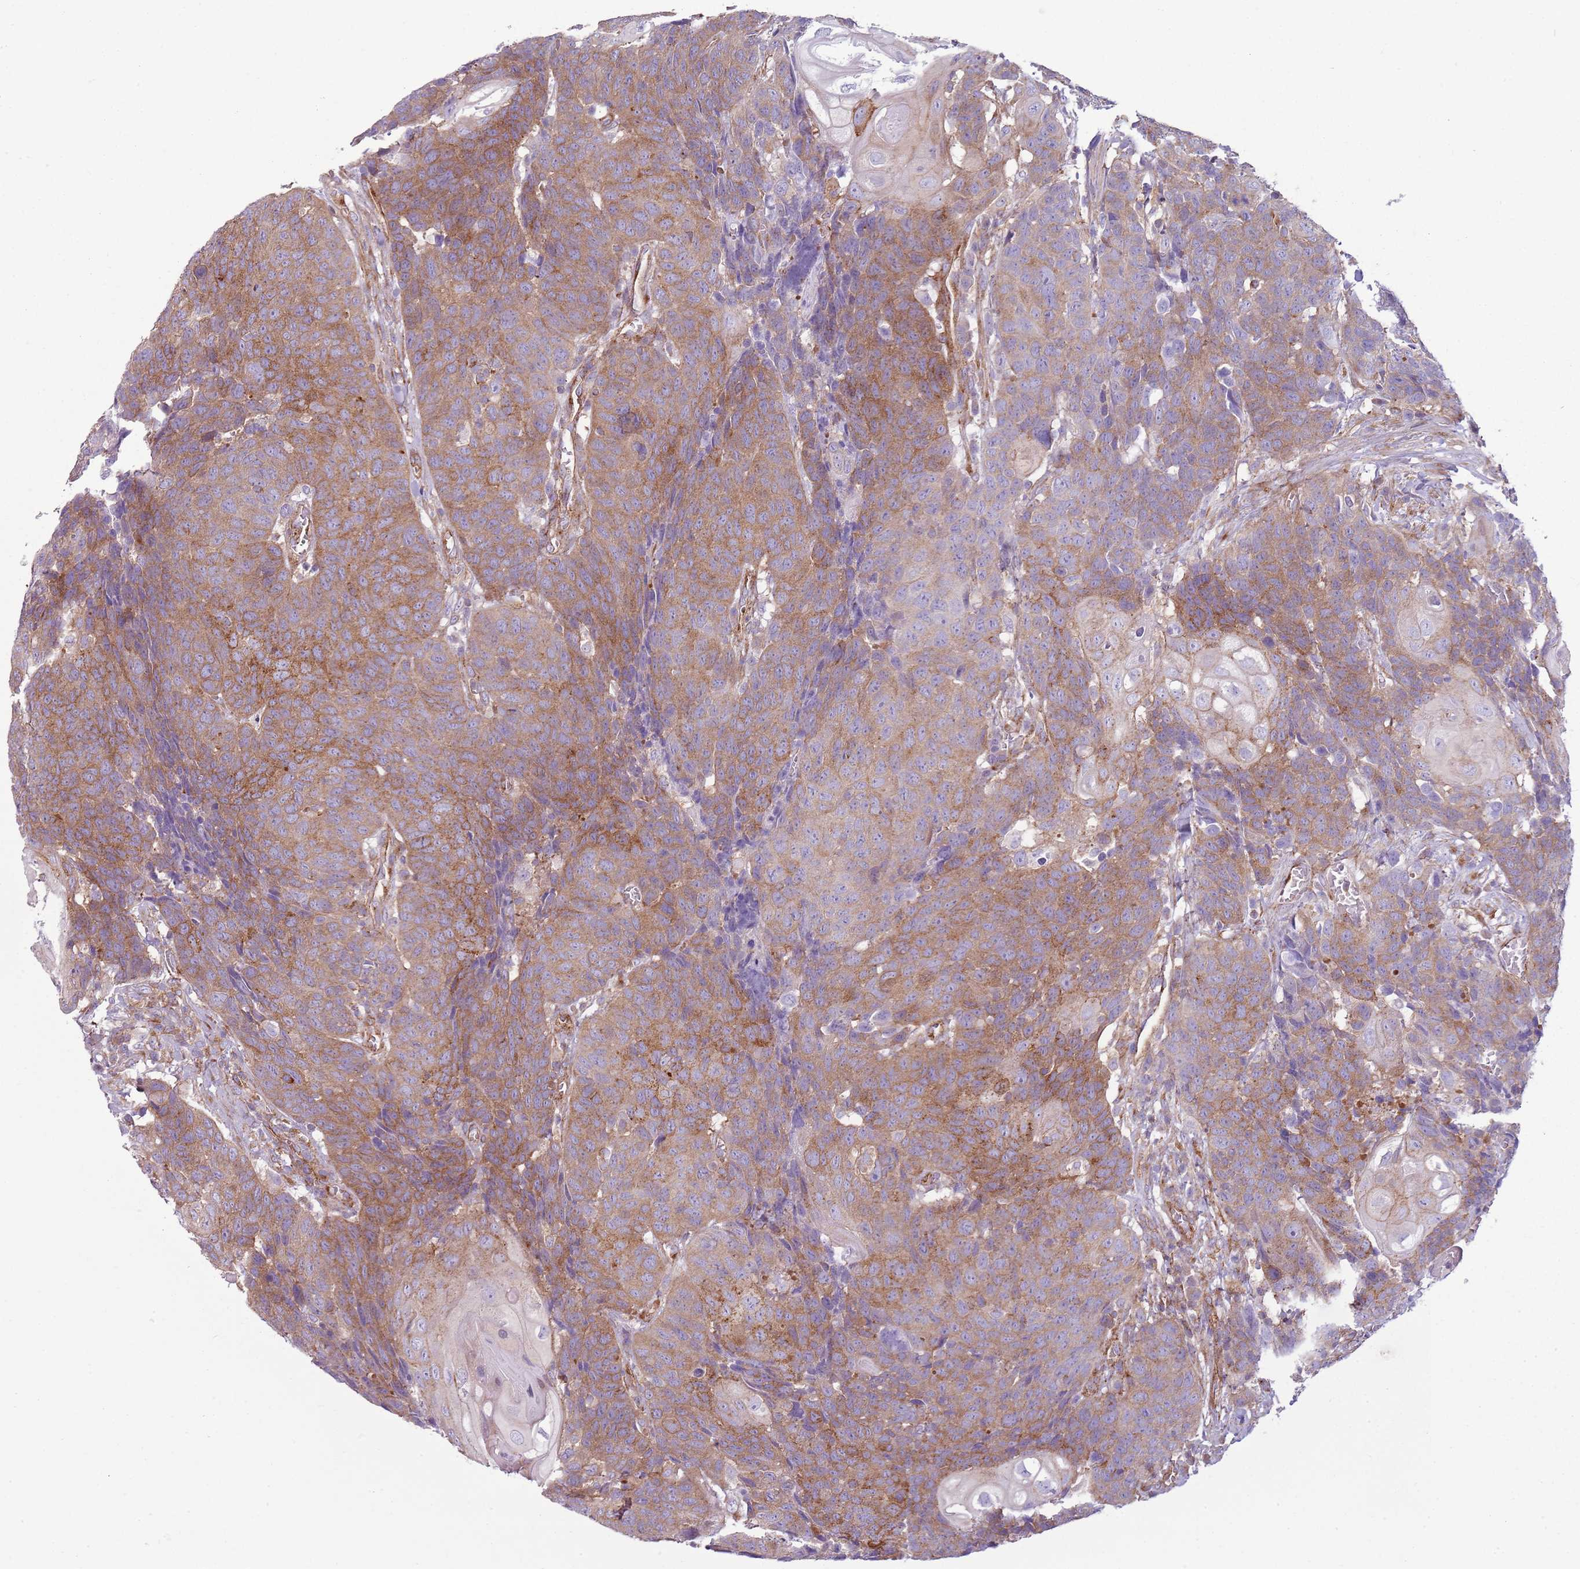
{"staining": {"intensity": "moderate", "quantity": ">75%", "location": "cytoplasmic/membranous"}, "tissue": "head and neck cancer", "cell_type": "Tumor cells", "image_type": "cancer", "snomed": [{"axis": "morphology", "description": "Squamous cell carcinoma, NOS"}, {"axis": "topography", "description": "Head-Neck"}], "caption": "Tumor cells exhibit medium levels of moderate cytoplasmic/membranous positivity in about >75% of cells in human head and neck cancer (squamous cell carcinoma).", "gene": "SNX1", "patient": {"sex": "male", "age": 66}}